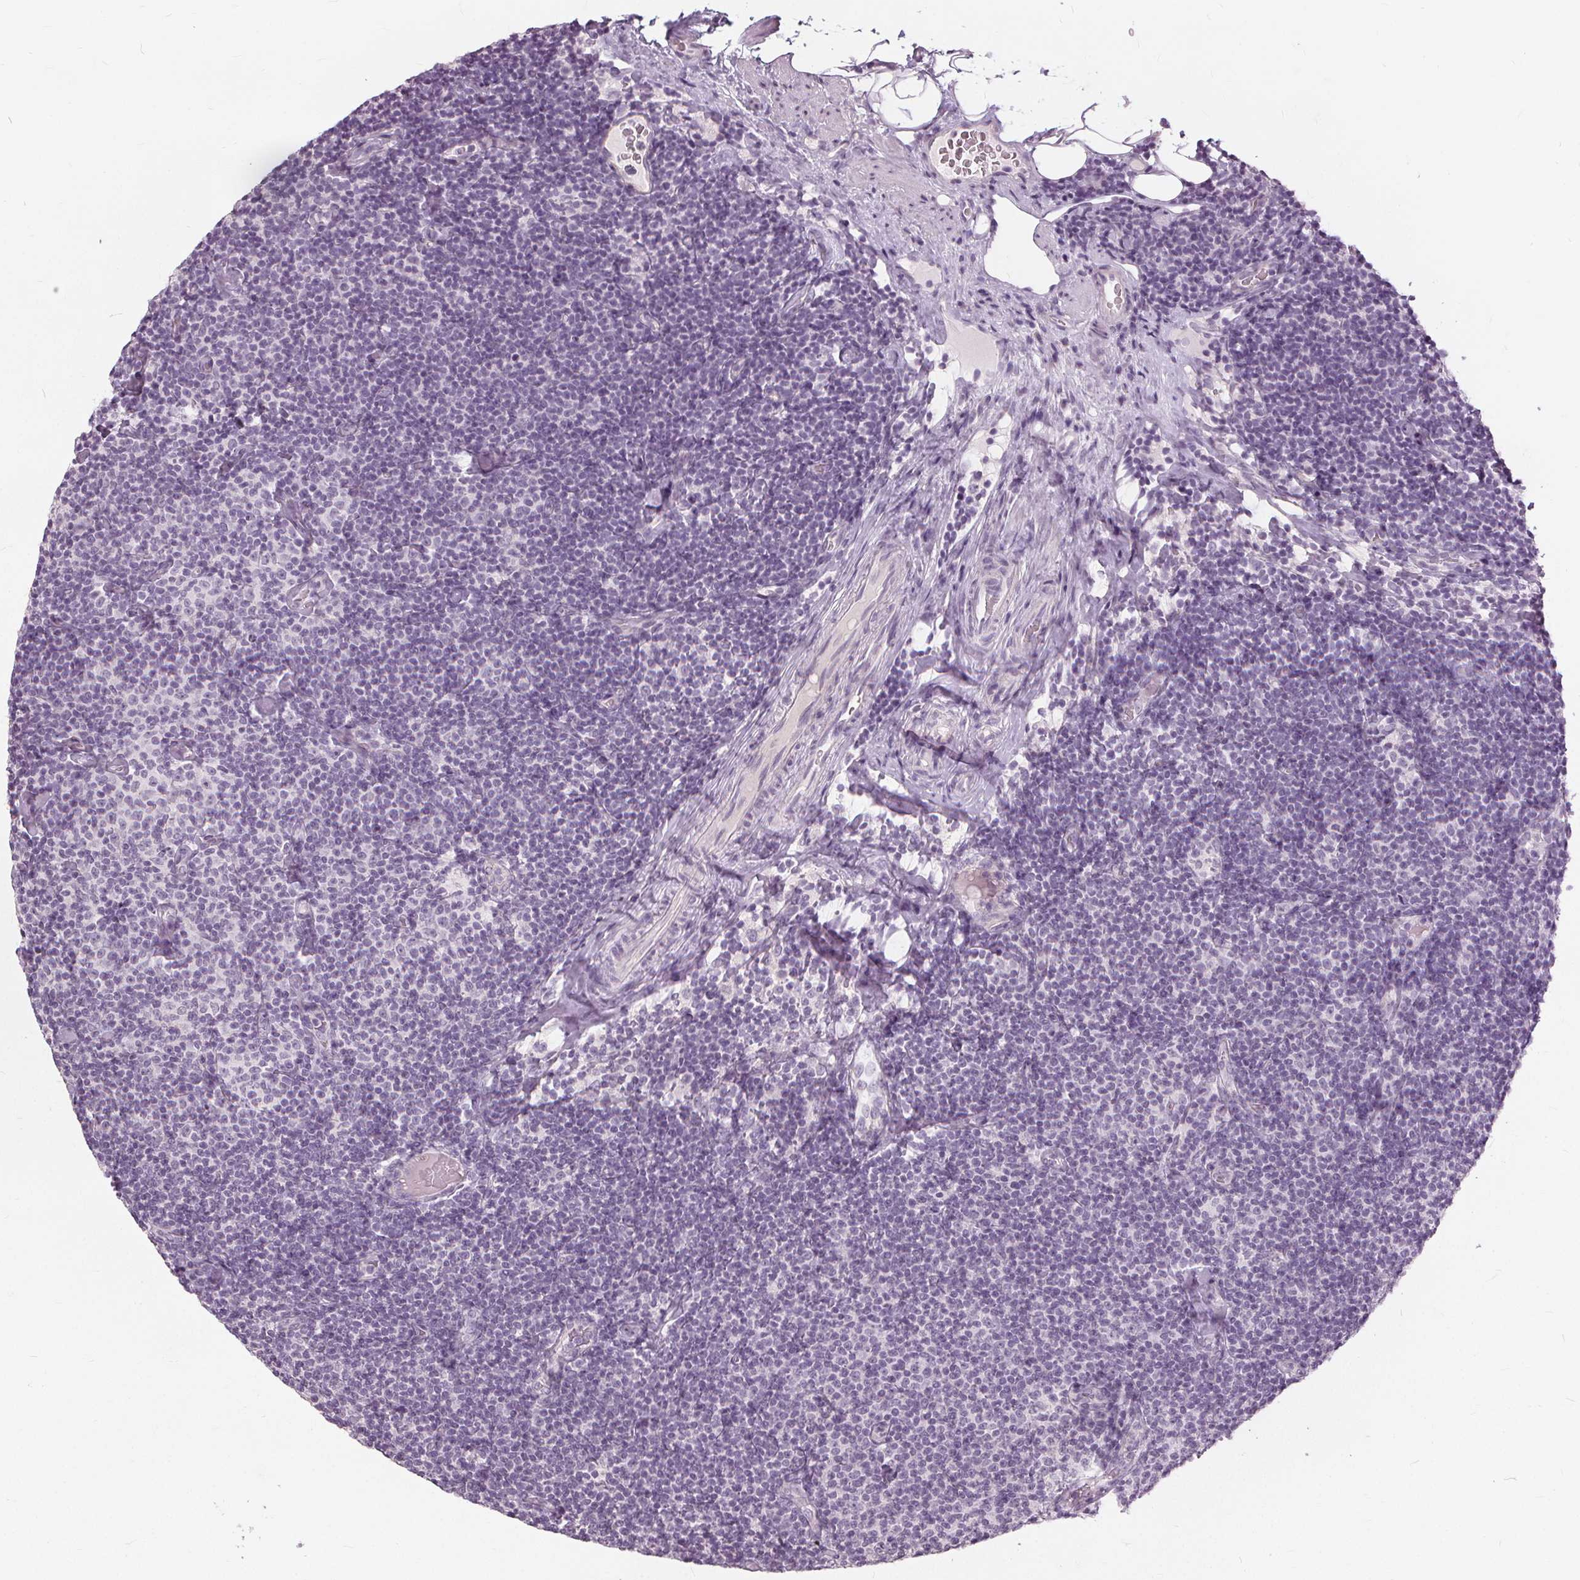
{"staining": {"intensity": "negative", "quantity": "none", "location": "none"}, "tissue": "lymphoma", "cell_type": "Tumor cells", "image_type": "cancer", "snomed": [{"axis": "morphology", "description": "Malignant lymphoma, non-Hodgkin's type, Low grade"}, {"axis": "topography", "description": "Lymph node"}], "caption": "There is no significant expression in tumor cells of malignant lymphoma, non-Hodgkin's type (low-grade). Nuclei are stained in blue.", "gene": "SFTPD", "patient": {"sex": "male", "age": 81}}